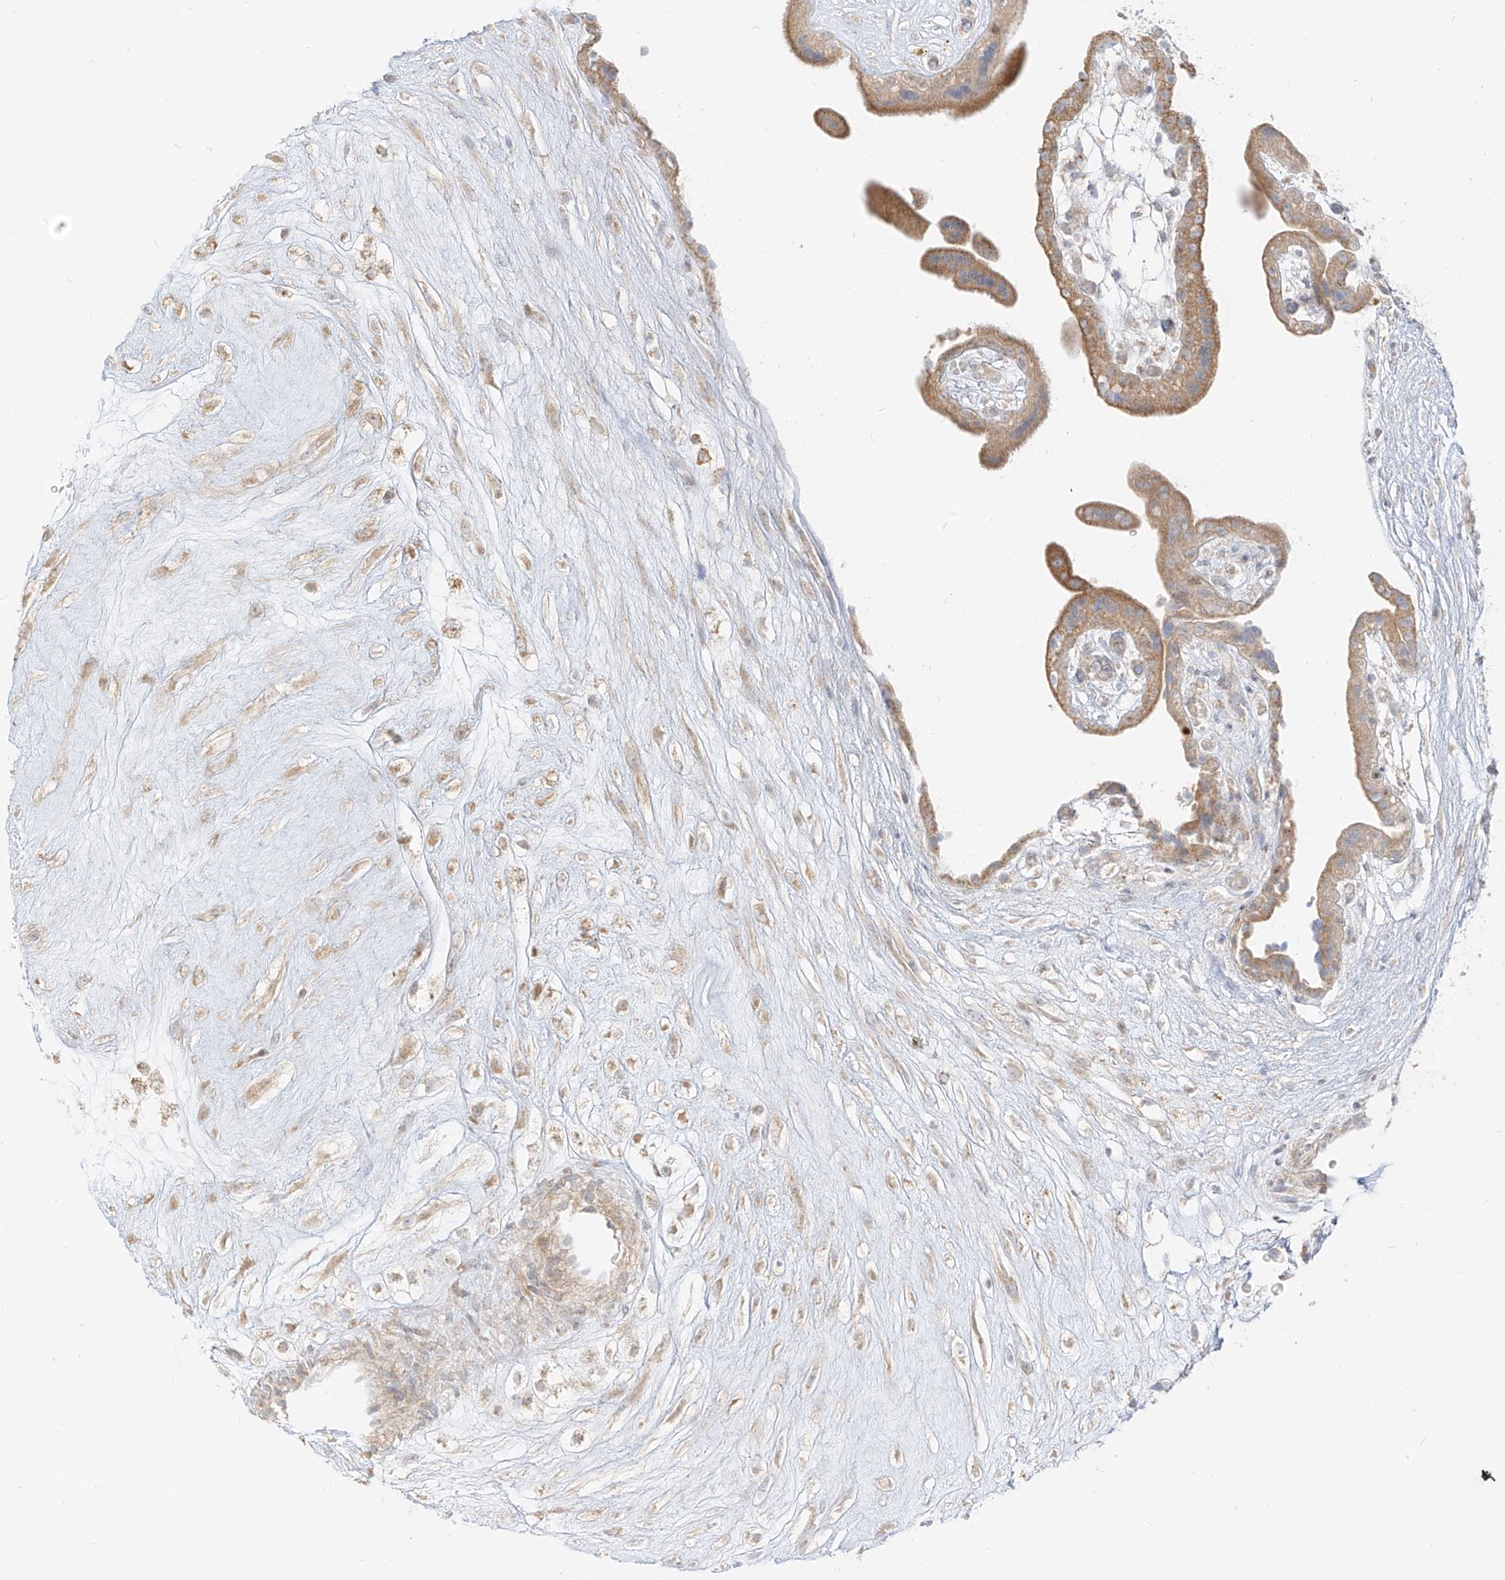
{"staining": {"intensity": "moderate", "quantity": ">75%", "location": "cytoplasmic/membranous"}, "tissue": "placenta", "cell_type": "Trophoblastic cells", "image_type": "normal", "snomed": [{"axis": "morphology", "description": "Normal tissue, NOS"}, {"axis": "topography", "description": "Placenta"}], "caption": "Trophoblastic cells demonstrate medium levels of moderate cytoplasmic/membranous expression in approximately >75% of cells in normal placenta.", "gene": "ZIM3", "patient": {"sex": "female", "age": 18}}